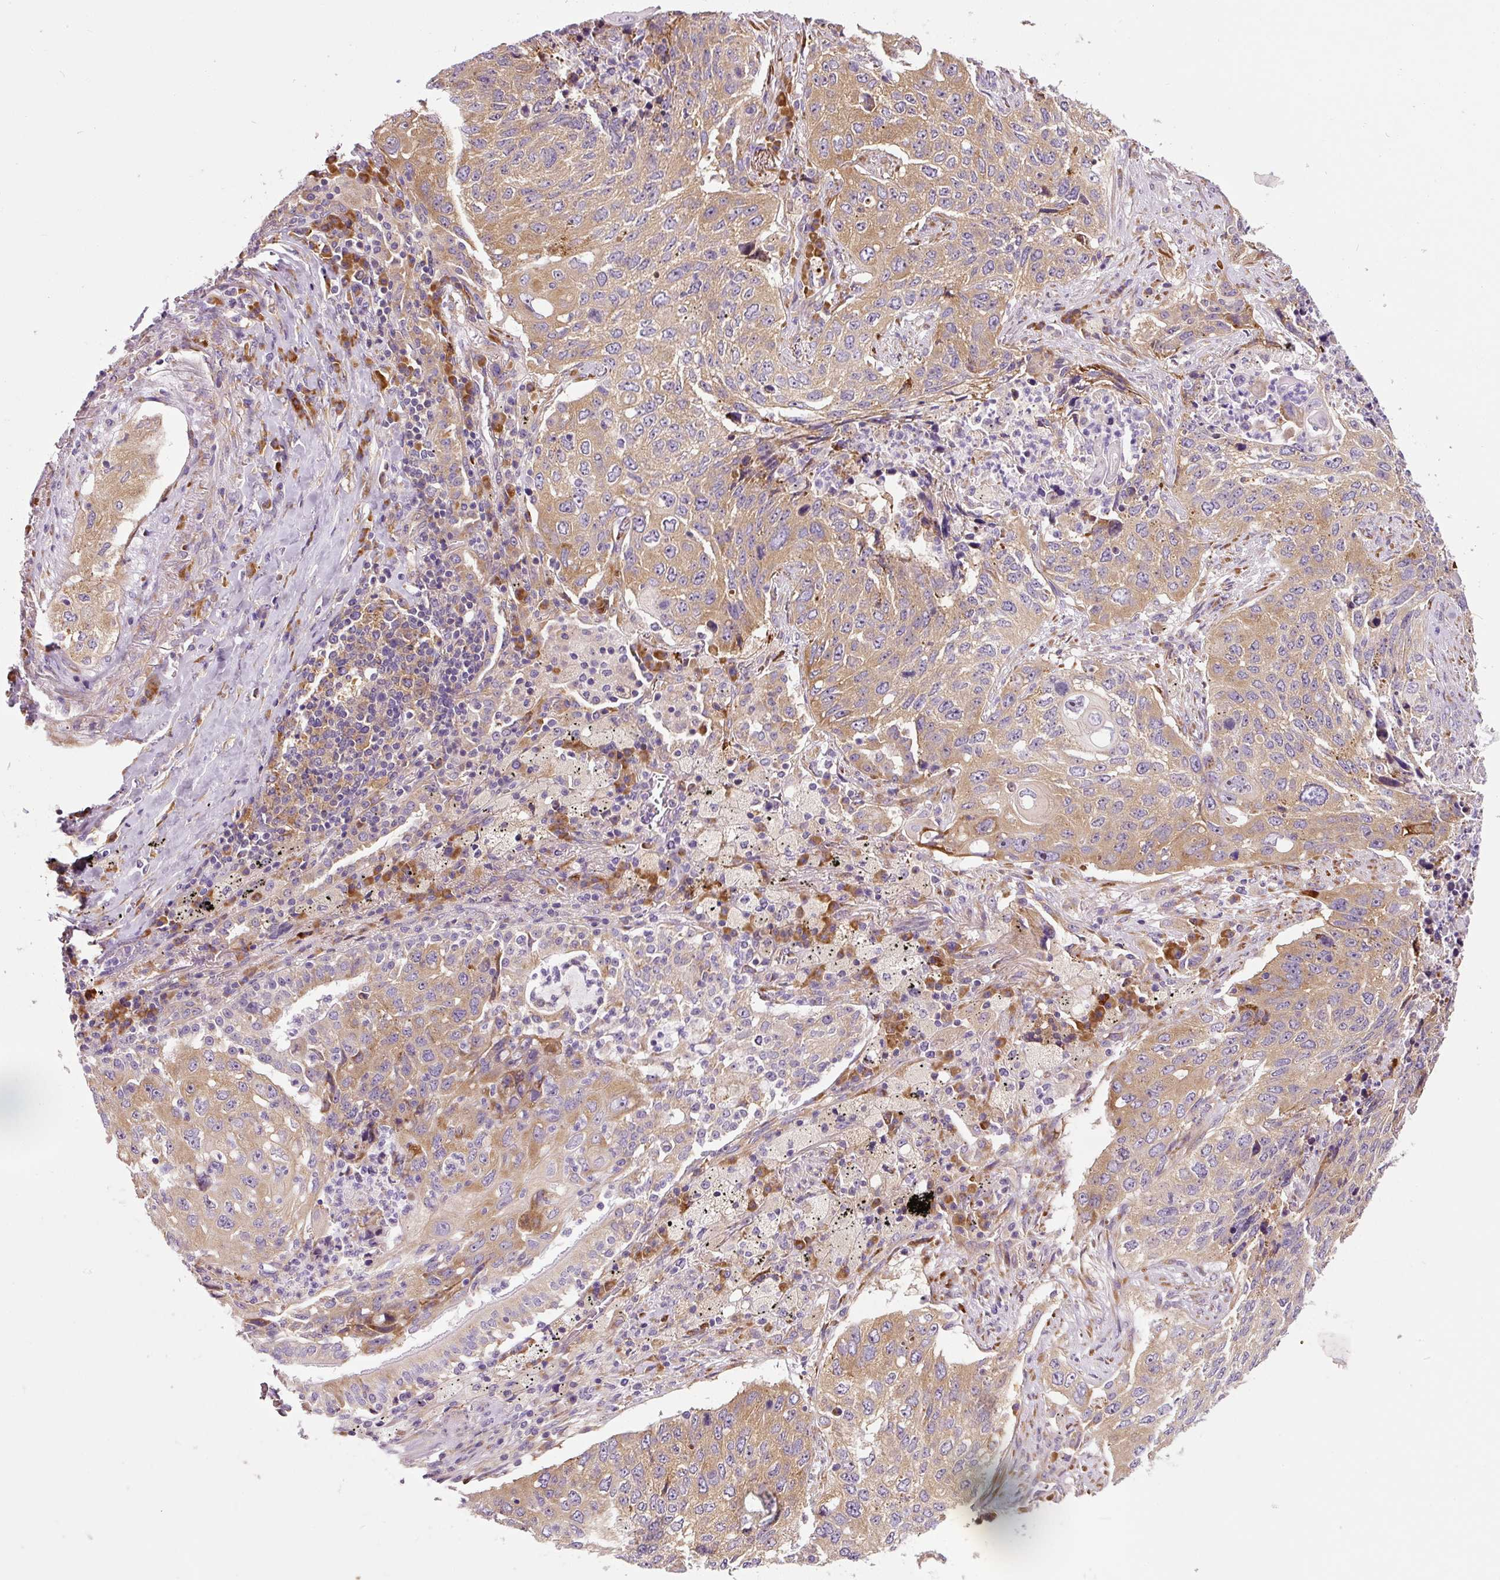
{"staining": {"intensity": "moderate", "quantity": ">75%", "location": "cytoplasmic/membranous"}, "tissue": "lung cancer", "cell_type": "Tumor cells", "image_type": "cancer", "snomed": [{"axis": "morphology", "description": "Squamous cell carcinoma, NOS"}, {"axis": "topography", "description": "Lung"}], "caption": "An image of human squamous cell carcinoma (lung) stained for a protein reveals moderate cytoplasmic/membranous brown staining in tumor cells.", "gene": "RPL10A", "patient": {"sex": "female", "age": 63}}